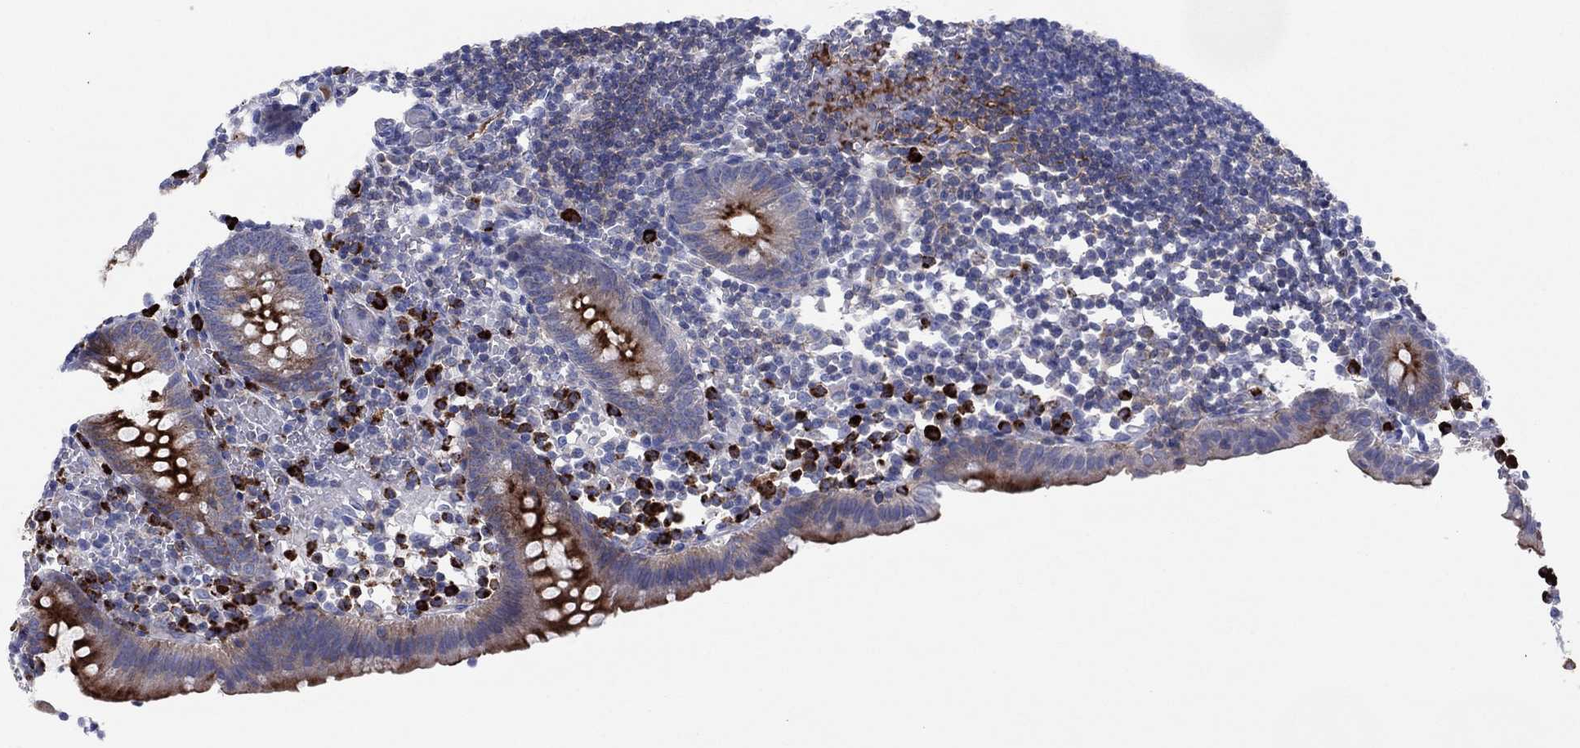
{"staining": {"intensity": "strong", "quantity": "25%-75%", "location": "cytoplasmic/membranous"}, "tissue": "appendix", "cell_type": "Glandular cells", "image_type": "normal", "snomed": [{"axis": "morphology", "description": "Normal tissue, NOS"}, {"axis": "topography", "description": "Appendix"}], "caption": "Immunohistochemical staining of unremarkable appendix demonstrates 25%-75% levels of strong cytoplasmic/membranous protein expression in about 25%-75% of glandular cells.", "gene": "PVR", "patient": {"sex": "female", "age": 40}}